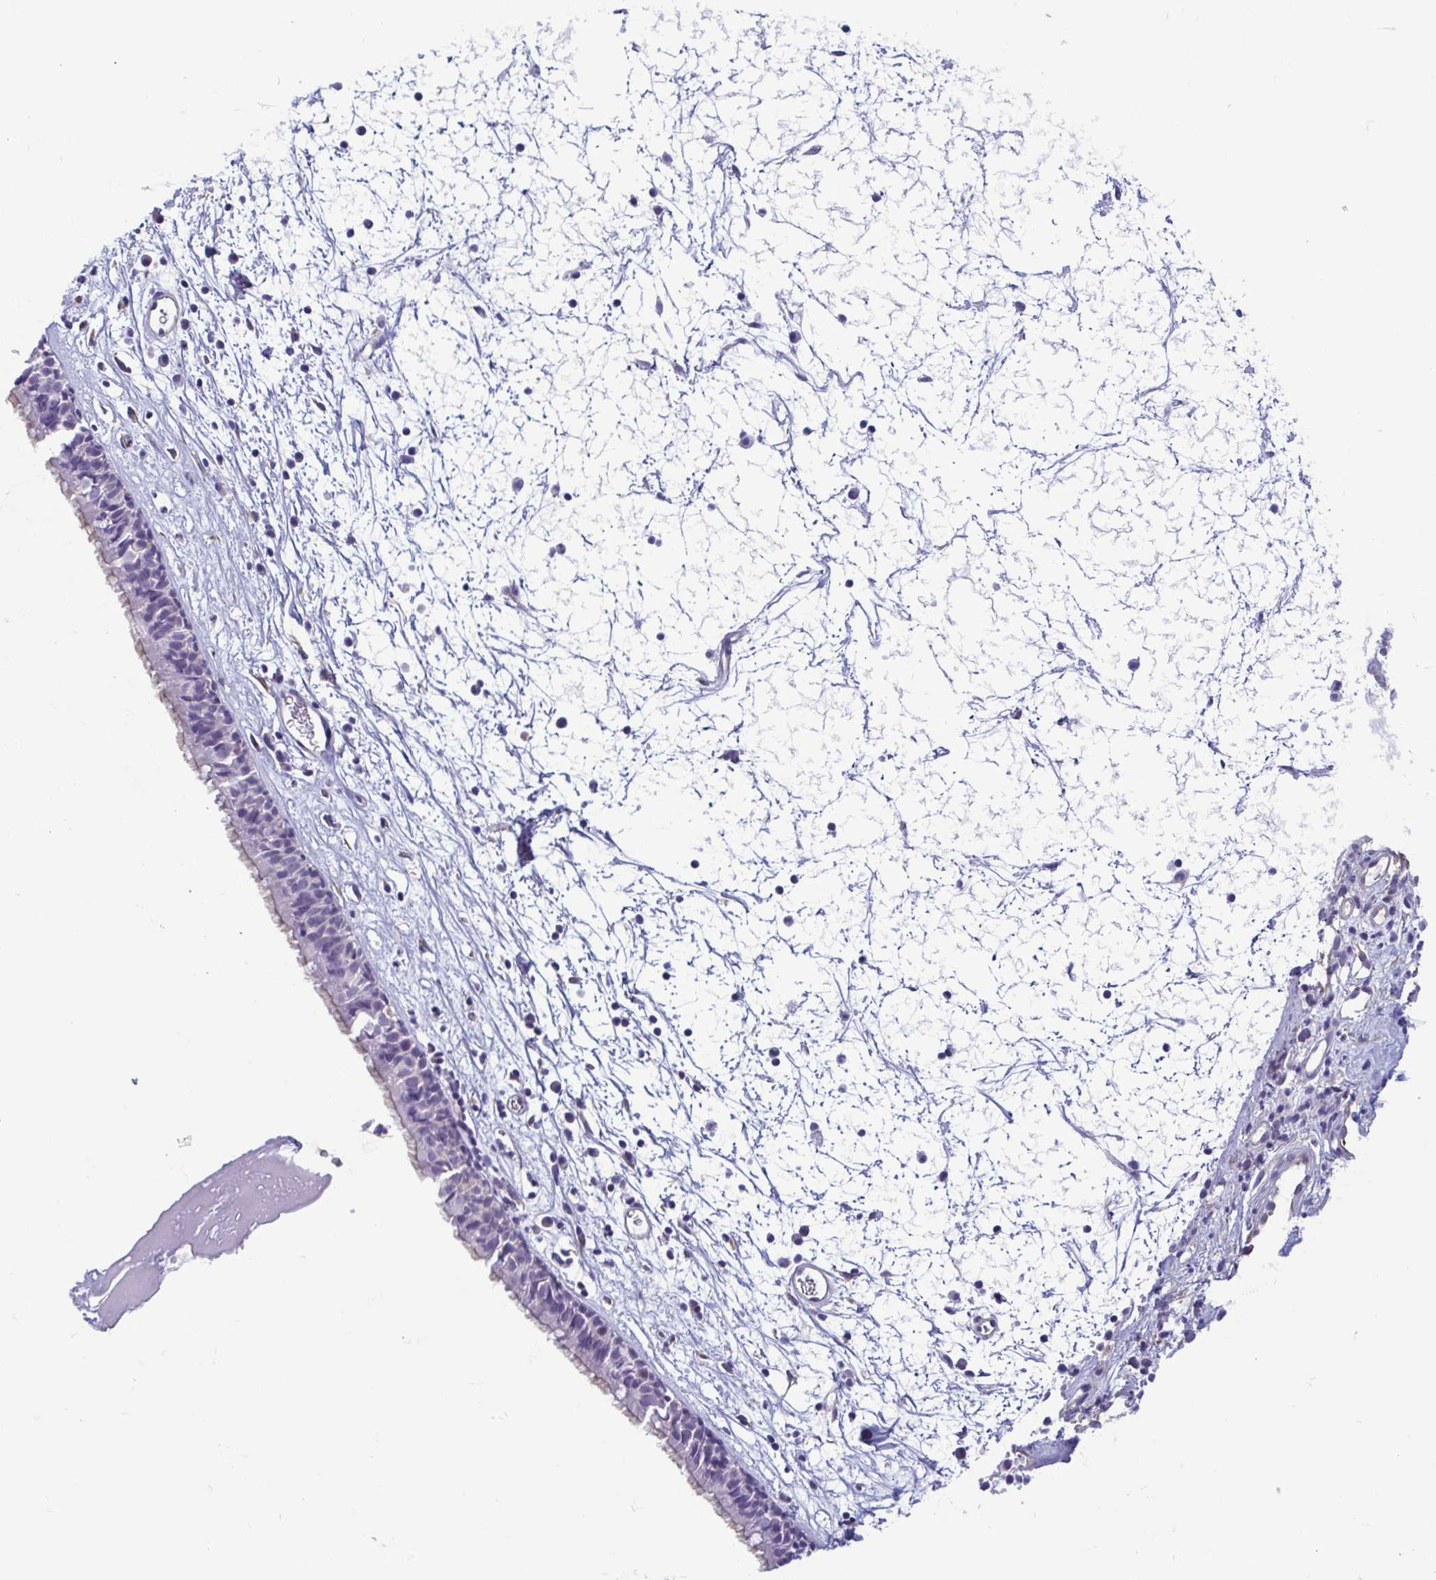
{"staining": {"intensity": "negative", "quantity": "none", "location": "none"}, "tissue": "nasopharynx", "cell_type": "Respiratory epithelial cells", "image_type": "normal", "snomed": [{"axis": "morphology", "description": "Normal tissue, NOS"}, {"axis": "topography", "description": "Nasopharynx"}], "caption": "IHC of unremarkable human nasopharynx reveals no positivity in respiratory epithelial cells.", "gene": "MORC4", "patient": {"sex": "male", "age": 24}}